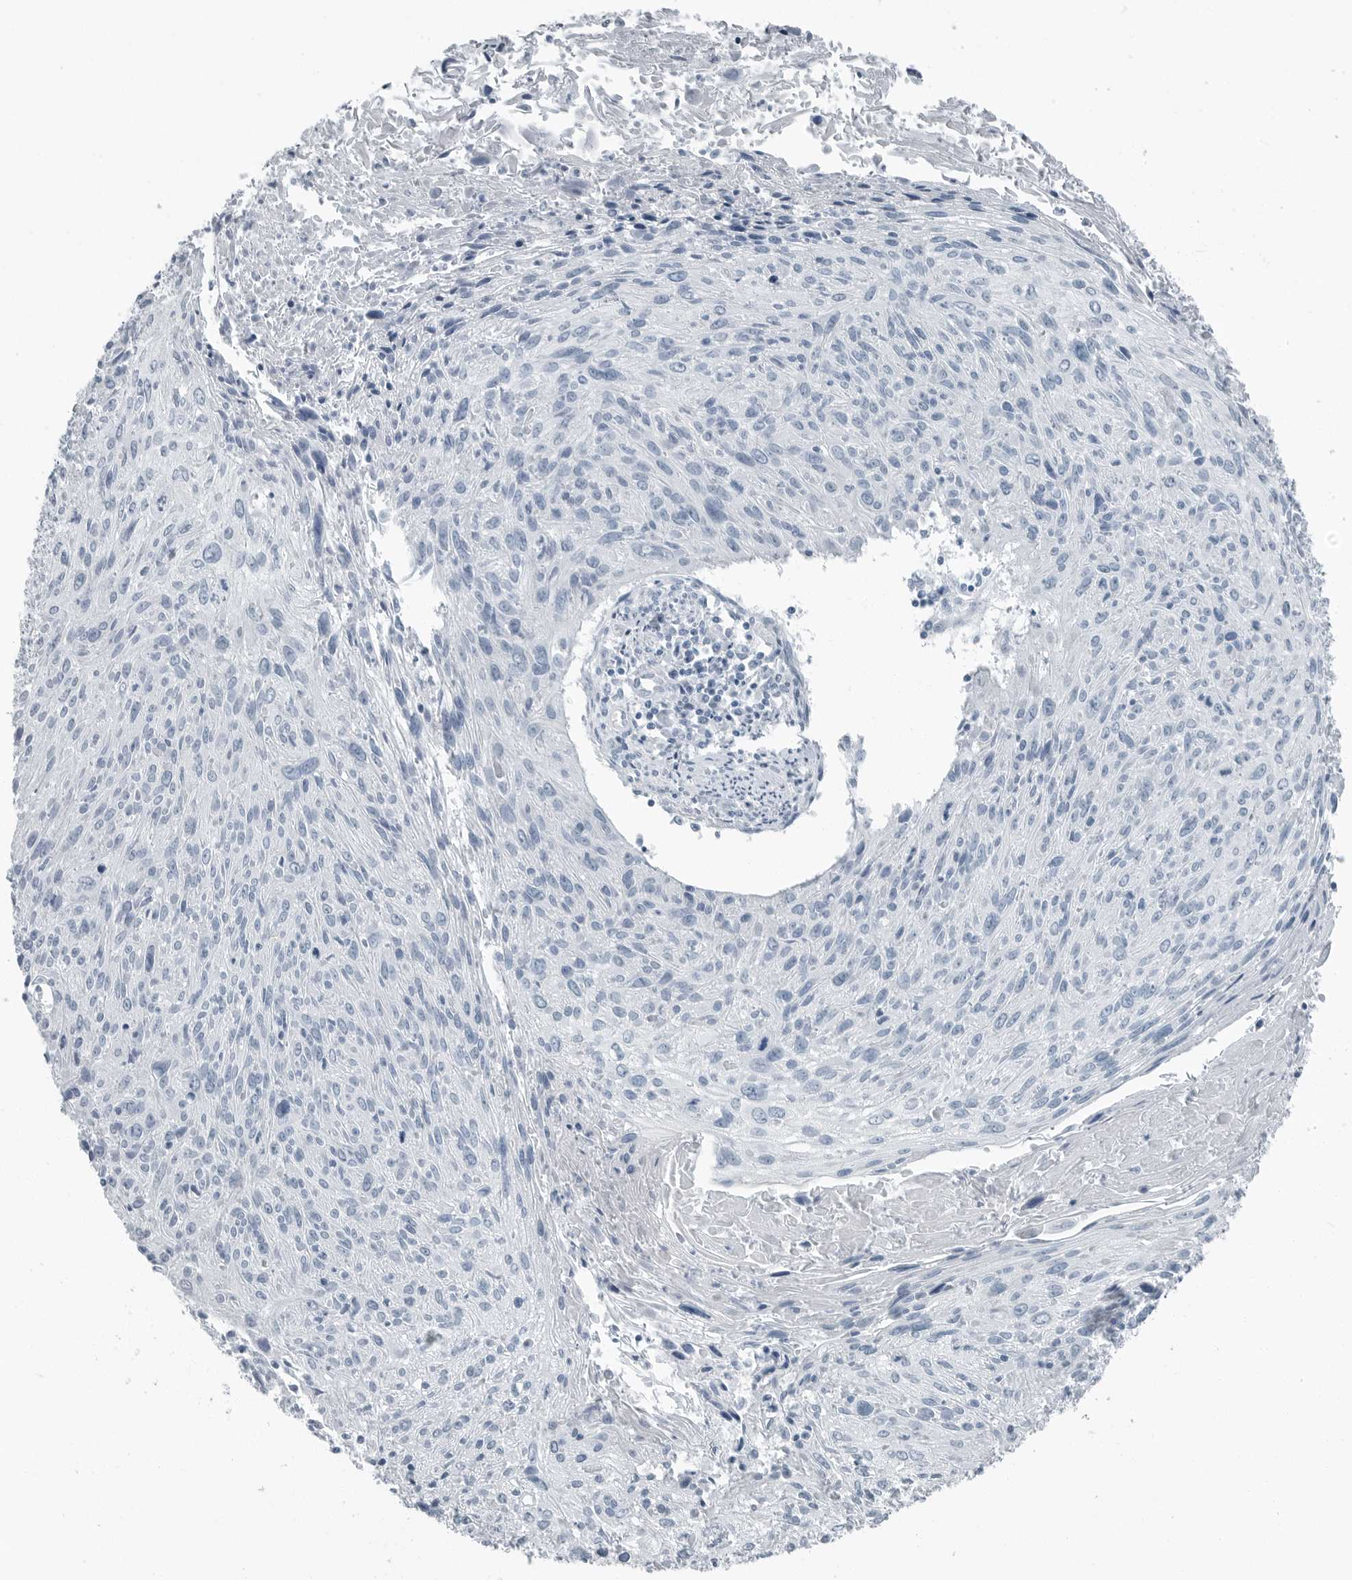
{"staining": {"intensity": "negative", "quantity": "none", "location": "none"}, "tissue": "cervical cancer", "cell_type": "Tumor cells", "image_type": "cancer", "snomed": [{"axis": "morphology", "description": "Squamous cell carcinoma, NOS"}, {"axis": "topography", "description": "Cervix"}], "caption": "This is a photomicrograph of immunohistochemistry staining of cervical cancer, which shows no positivity in tumor cells.", "gene": "FABP6", "patient": {"sex": "female", "age": 51}}